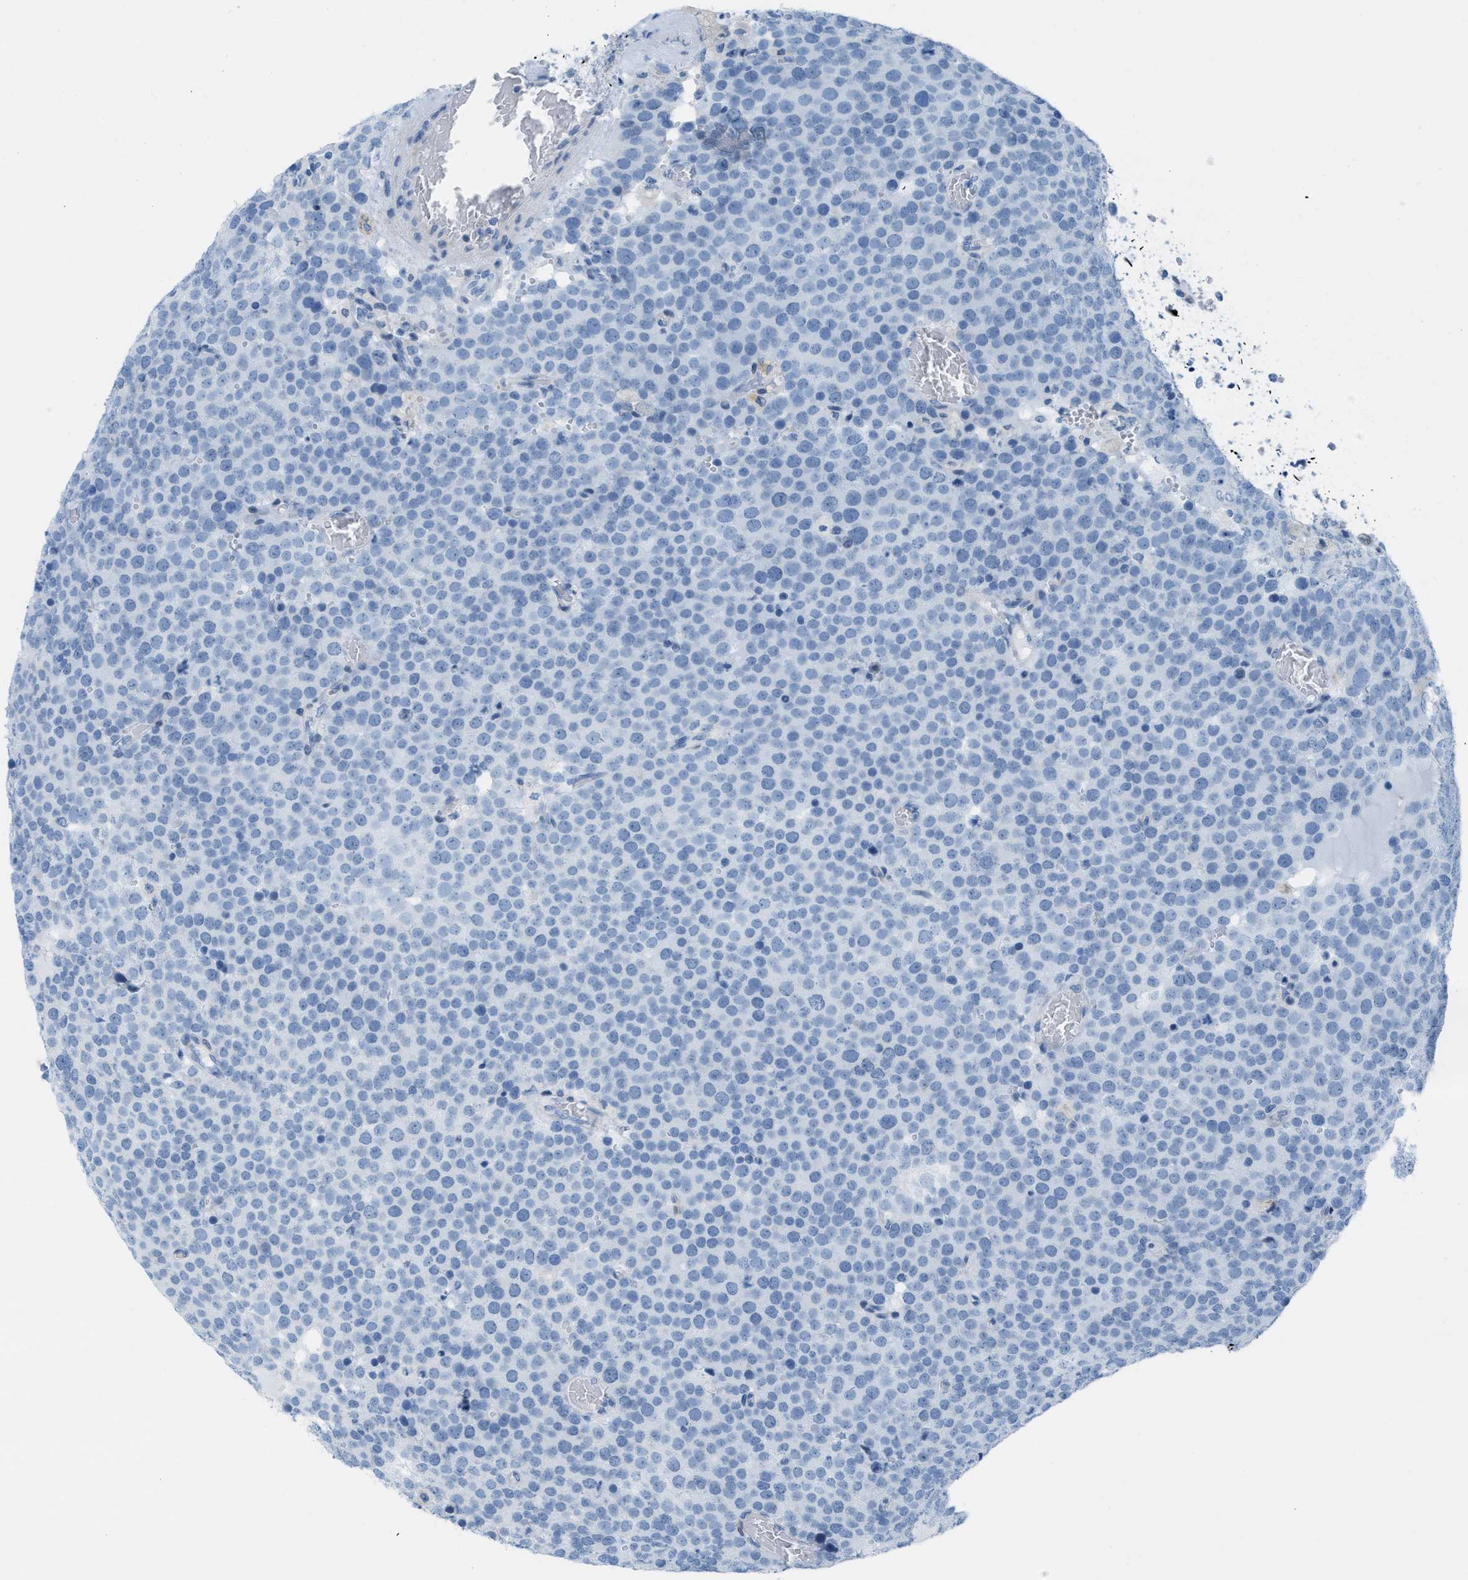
{"staining": {"intensity": "negative", "quantity": "none", "location": "none"}, "tissue": "testis cancer", "cell_type": "Tumor cells", "image_type": "cancer", "snomed": [{"axis": "morphology", "description": "Normal tissue, NOS"}, {"axis": "morphology", "description": "Seminoma, NOS"}, {"axis": "topography", "description": "Testis"}], "caption": "Immunohistochemistry image of neoplastic tissue: human testis cancer (seminoma) stained with DAB exhibits no significant protein staining in tumor cells.", "gene": "ASGR1", "patient": {"sex": "male", "age": 71}}